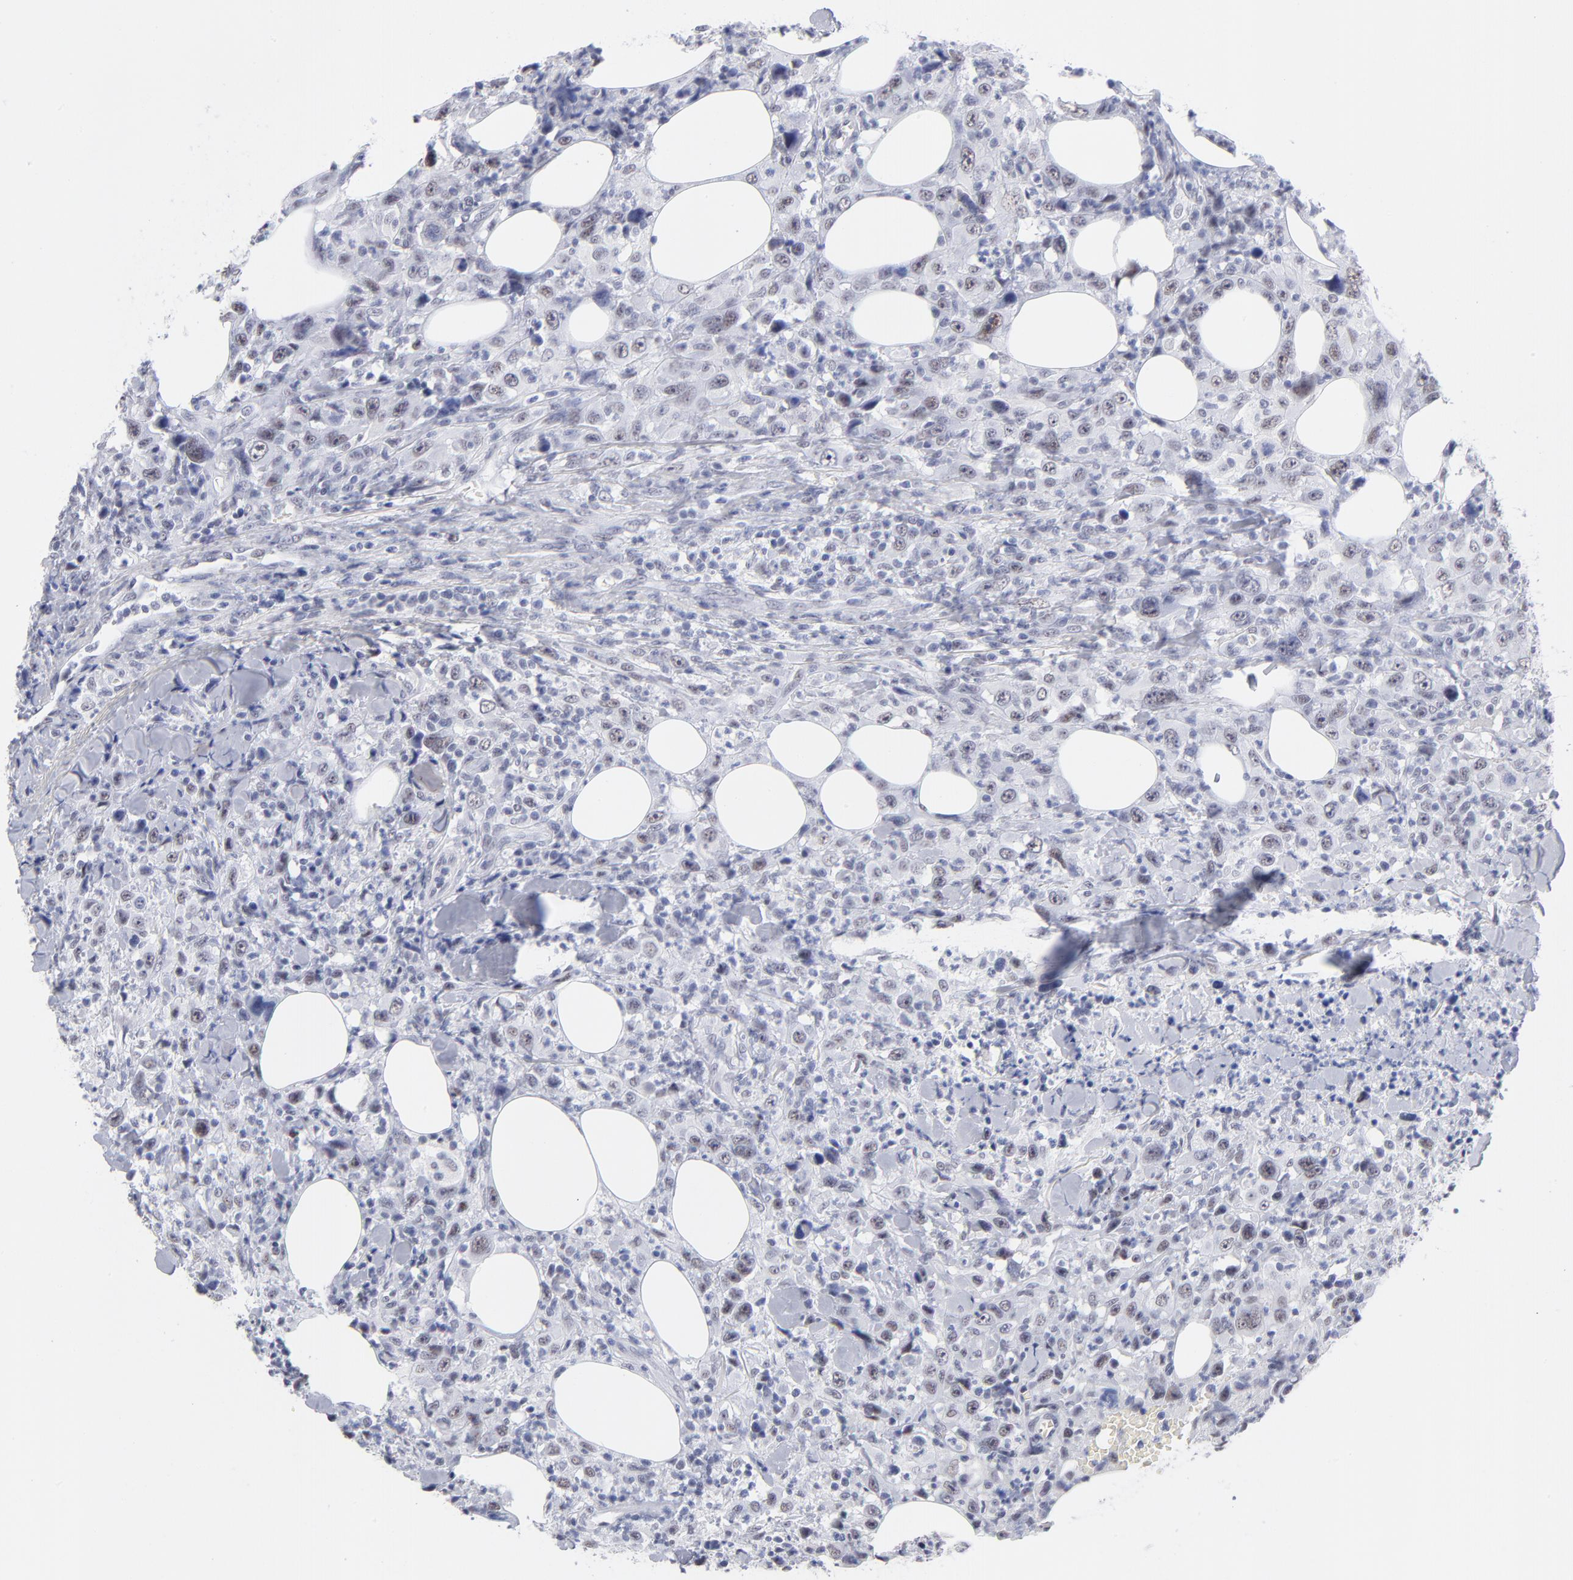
{"staining": {"intensity": "weak", "quantity": "25%-75%", "location": "nuclear"}, "tissue": "thyroid cancer", "cell_type": "Tumor cells", "image_type": "cancer", "snomed": [{"axis": "morphology", "description": "Carcinoma, NOS"}, {"axis": "topography", "description": "Thyroid gland"}], "caption": "Human thyroid cancer (carcinoma) stained with a protein marker shows weak staining in tumor cells.", "gene": "SNRPB", "patient": {"sex": "female", "age": 77}}